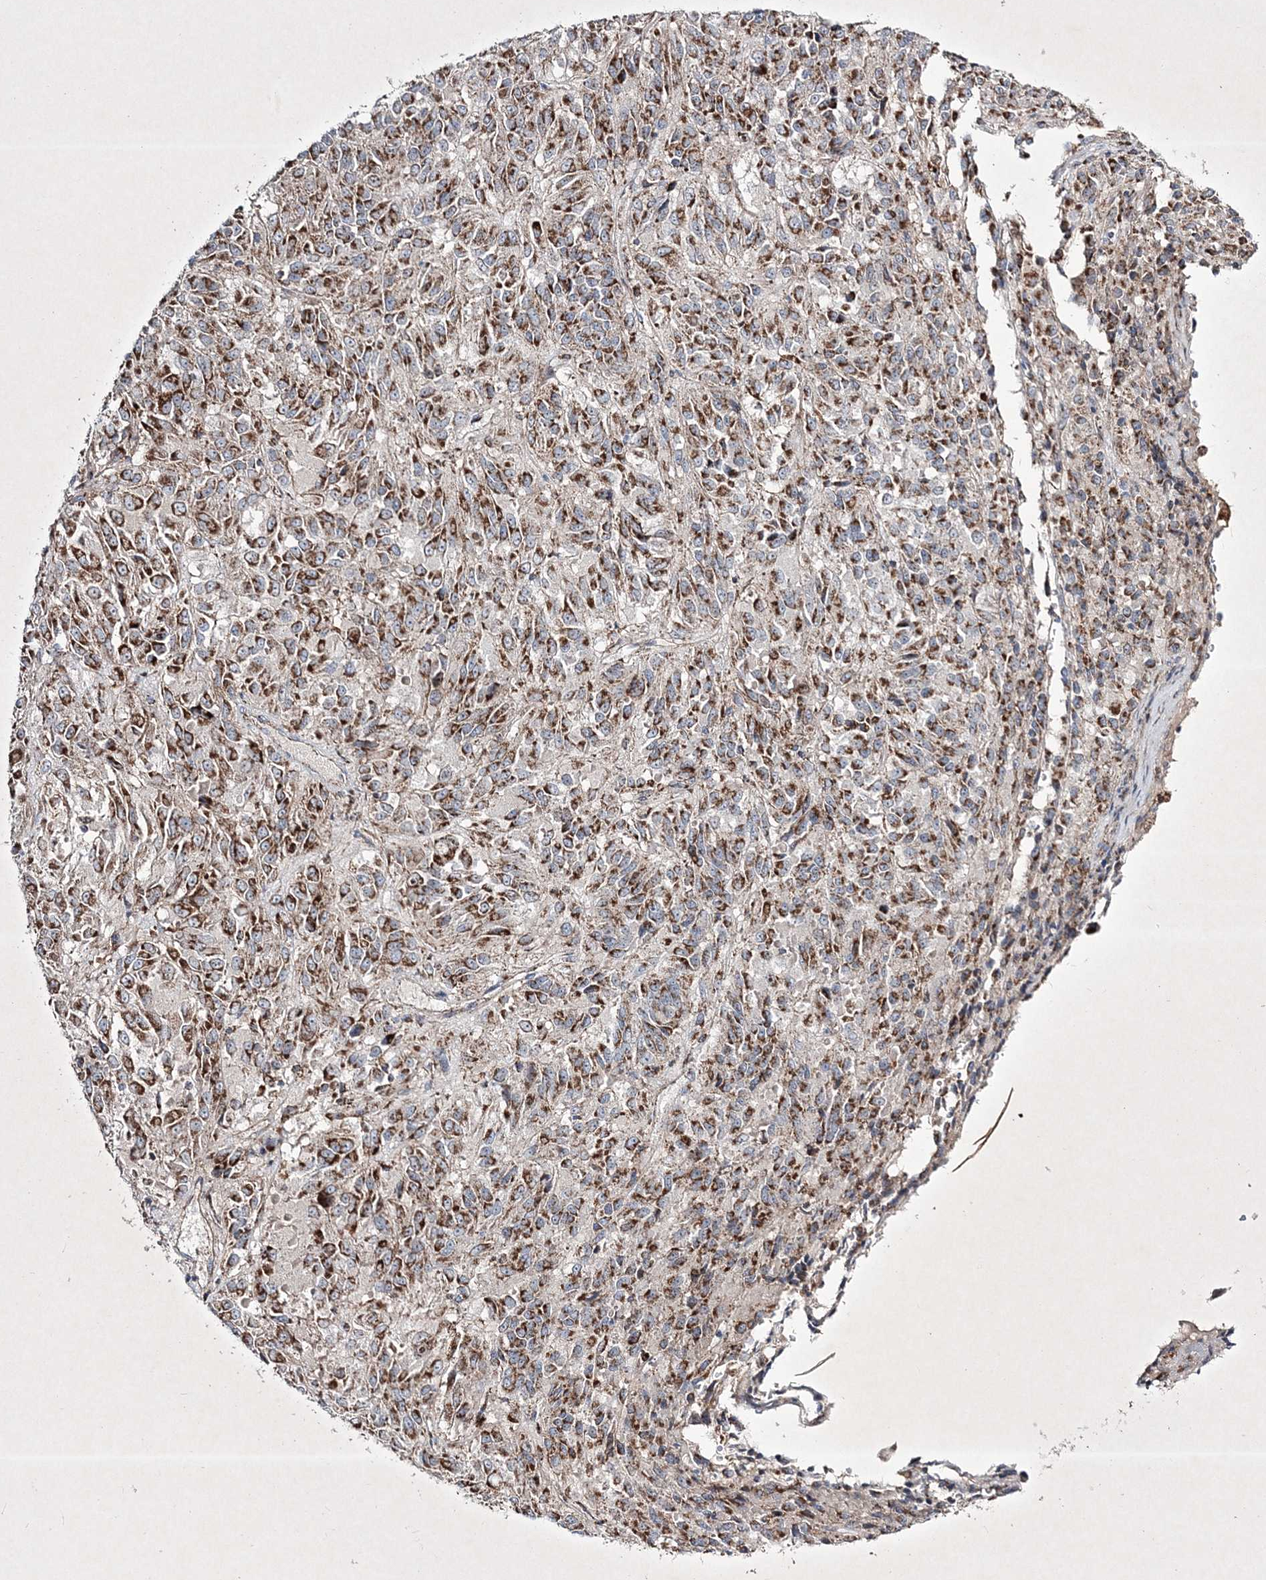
{"staining": {"intensity": "strong", "quantity": ">75%", "location": "cytoplasmic/membranous"}, "tissue": "melanoma", "cell_type": "Tumor cells", "image_type": "cancer", "snomed": [{"axis": "morphology", "description": "Malignant melanoma, Metastatic site"}, {"axis": "topography", "description": "Lung"}], "caption": "An image showing strong cytoplasmic/membranous positivity in approximately >75% of tumor cells in malignant melanoma (metastatic site), as visualized by brown immunohistochemical staining.", "gene": "RICTOR", "patient": {"sex": "male", "age": 64}}